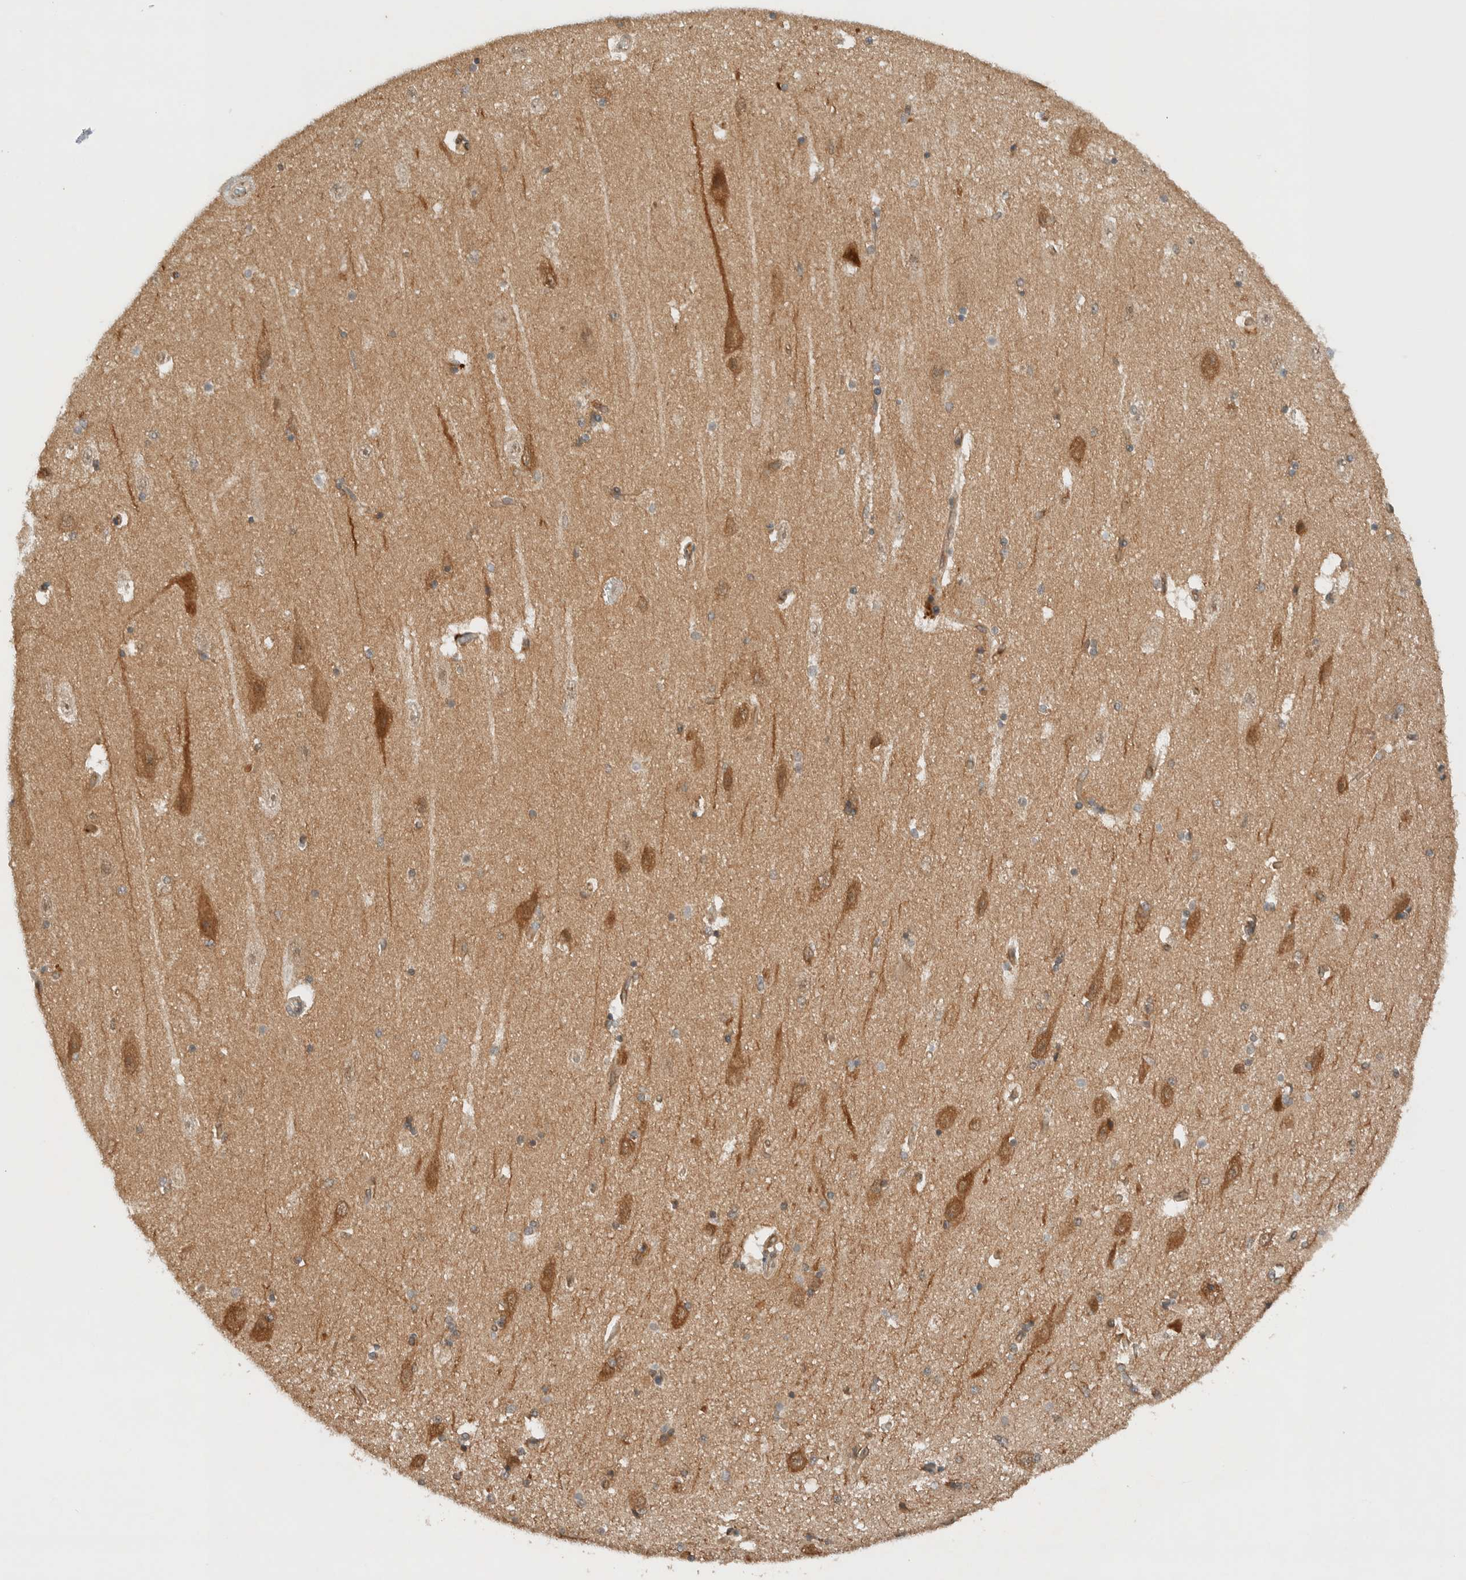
{"staining": {"intensity": "moderate", "quantity": "<25%", "location": "cytoplasmic/membranous"}, "tissue": "hippocampus", "cell_type": "Glial cells", "image_type": "normal", "snomed": [{"axis": "morphology", "description": "Normal tissue, NOS"}, {"axis": "topography", "description": "Hippocampus"}], "caption": "Glial cells reveal moderate cytoplasmic/membranous positivity in approximately <25% of cells in unremarkable hippocampus.", "gene": "ARFGEF2", "patient": {"sex": "female", "age": 54}}